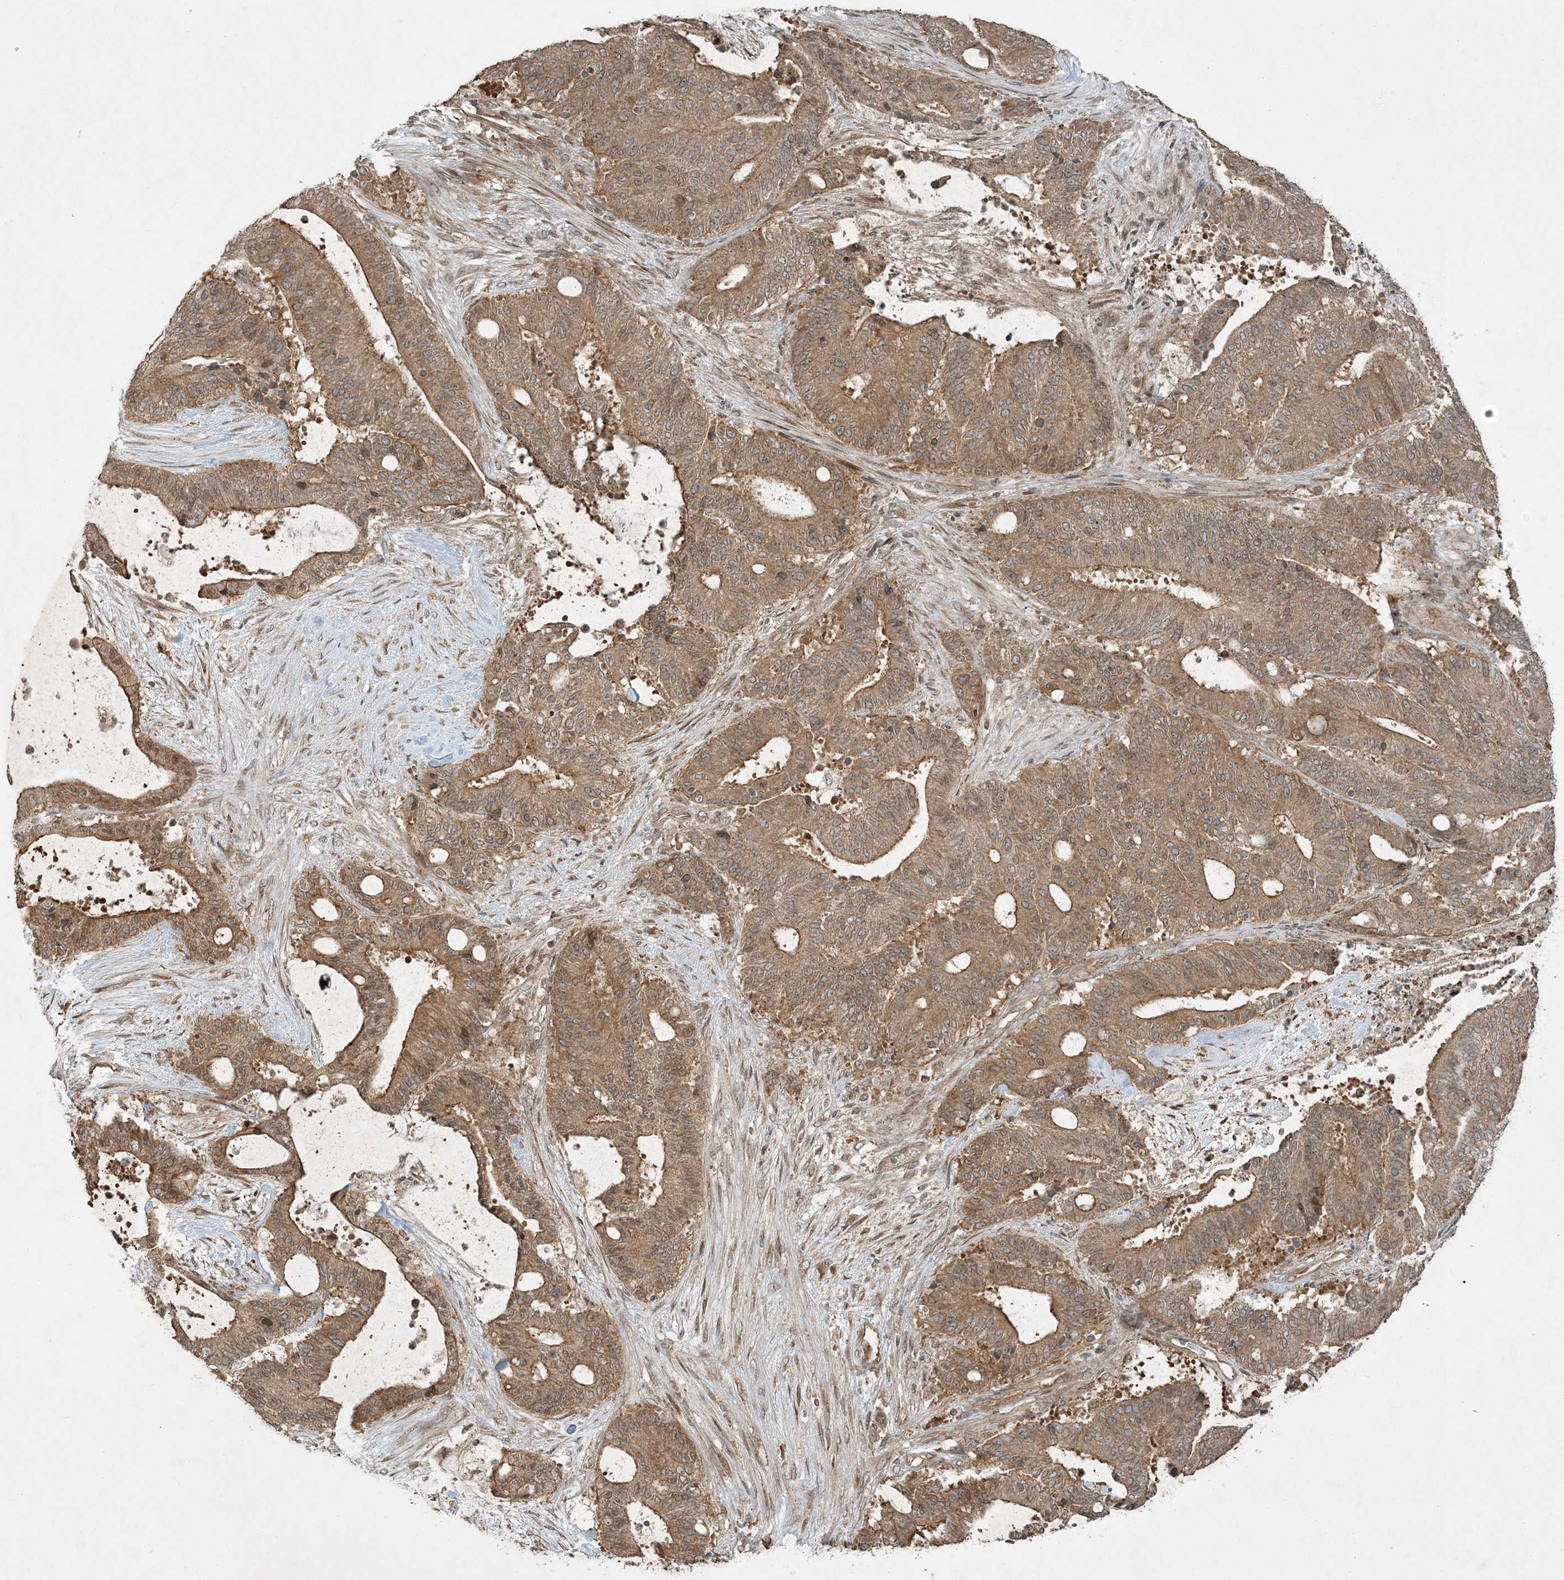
{"staining": {"intensity": "moderate", "quantity": ">75%", "location": "cytoplasmic/membranous"}, "tissue": "liver cancer", "cell_type": "Tumor cells", "image_type": "cancer", "snomed": [{"axis": "morphology", "description": "Normal tissue, NOS"}, {"axis": "morphology", "description": "Cholangiocarcinoma"}, {"axis": "topography", "description": "Liver"}, {"axis": "topography", "description": "Peripheral nerve tissue"}], "caption": "Tumor cells exhibit medium levels of moderate cytoplasmic/membranous expression in about >75% of cells in liver cancer (cholangiocarcinoma).", "gene": "COMMD8", "patient": {"sex": "female", "age": 73}}